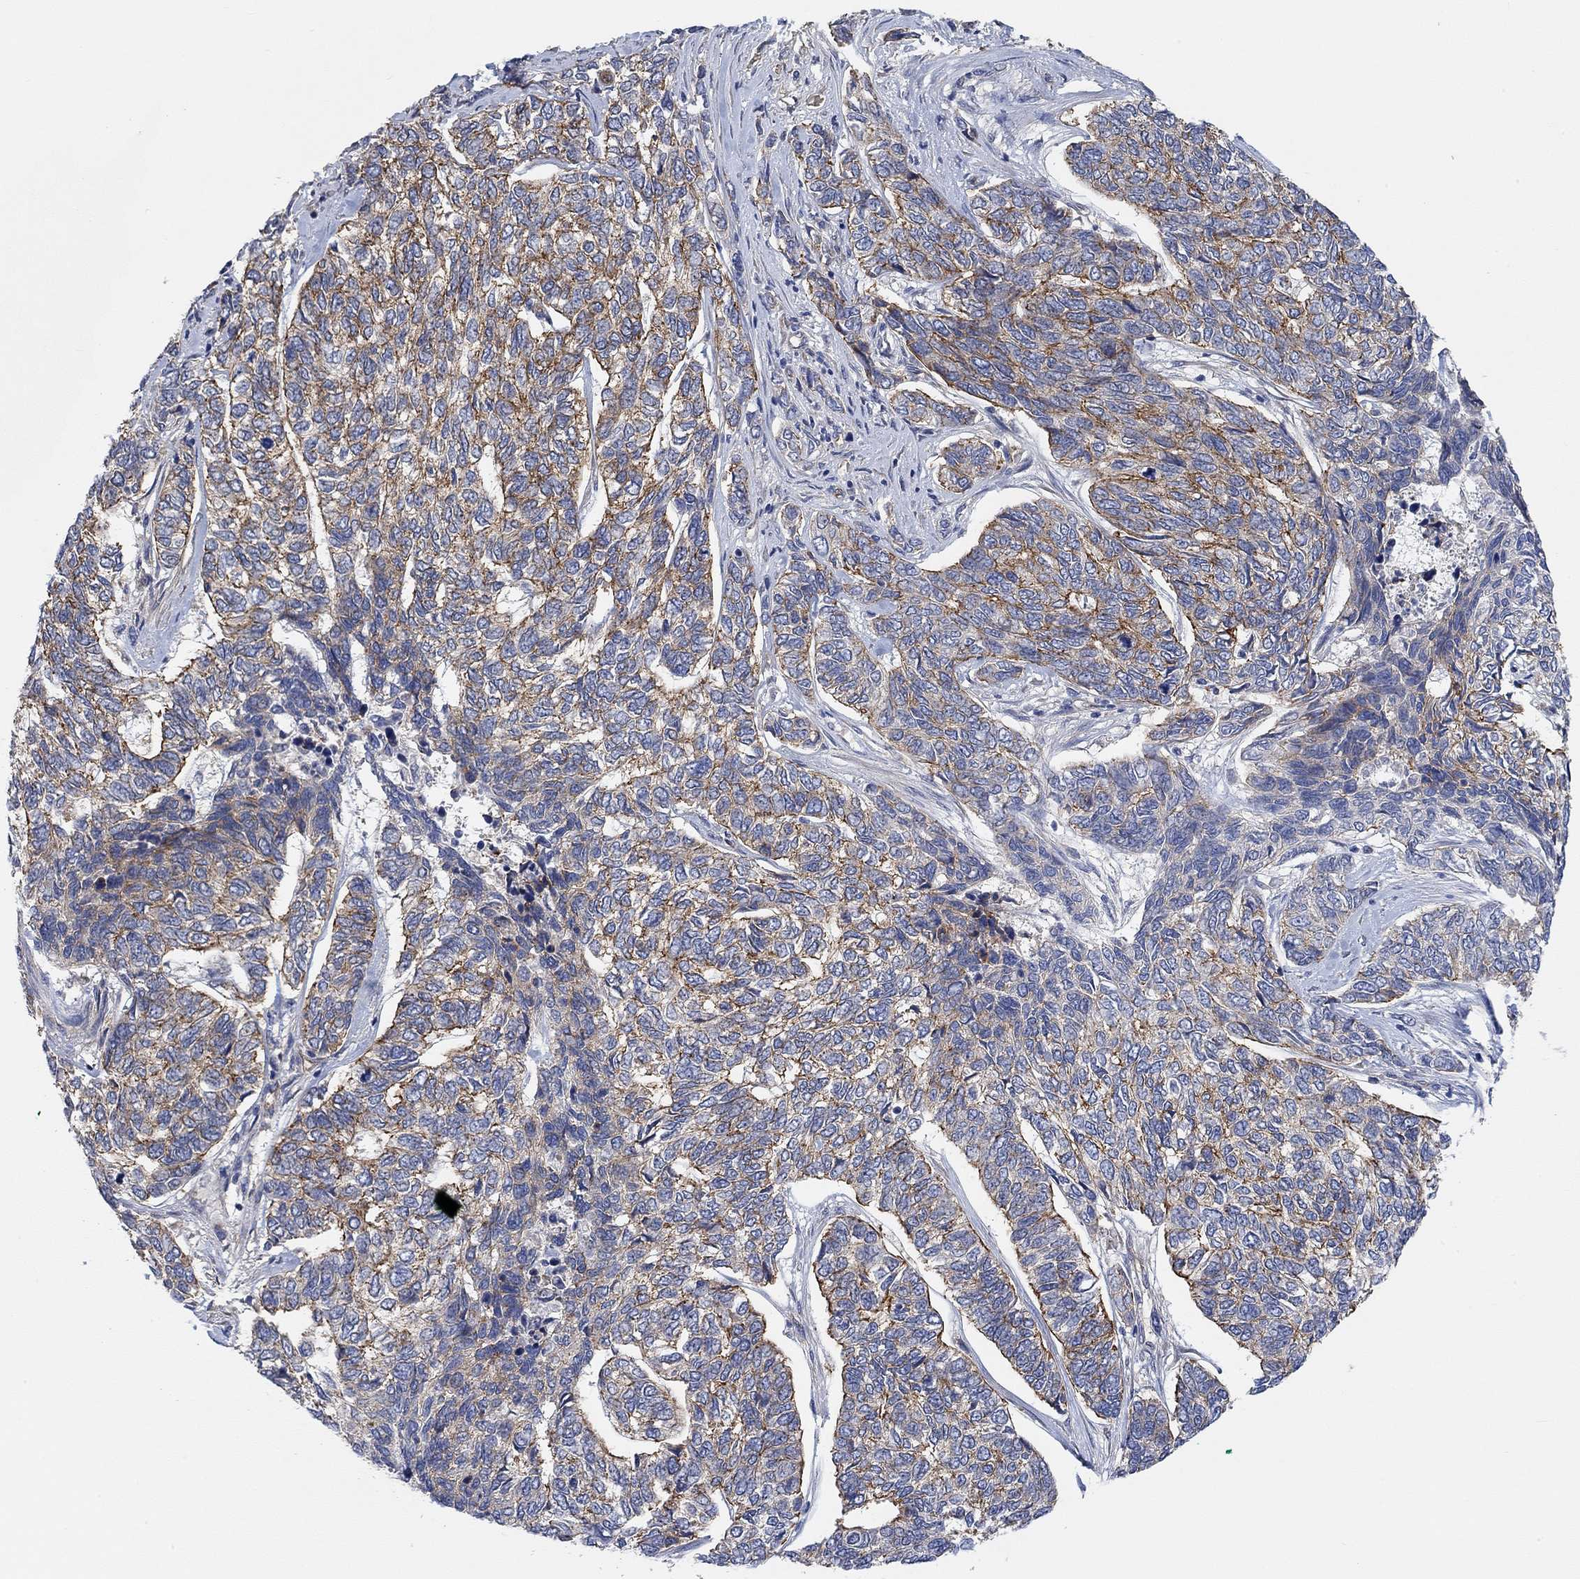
{"staining": {"intensity": "moderate", "quantity": "25%-75%", "location": "cytoplasmic/membranous"}, "tissue": "skin cancer", "cell_type": "Tumor cells", "image_type": "cancer", "snomed": [{"axis": "morphology", "description": "Basal cell carcinoma"}, {"axis": "topography", "description": "Skin"}], "caption": "Immunohistochemistry (IHC) photomicrograph of basal cell carcinoma (skin) stained for a protein (brown), which shows medium levels of moderate cytoplasmic/membranous positivity in about 25%-75% of tumor cells.", "gene": "SYT16", "patient": {"sex": "female", "age": 65}}